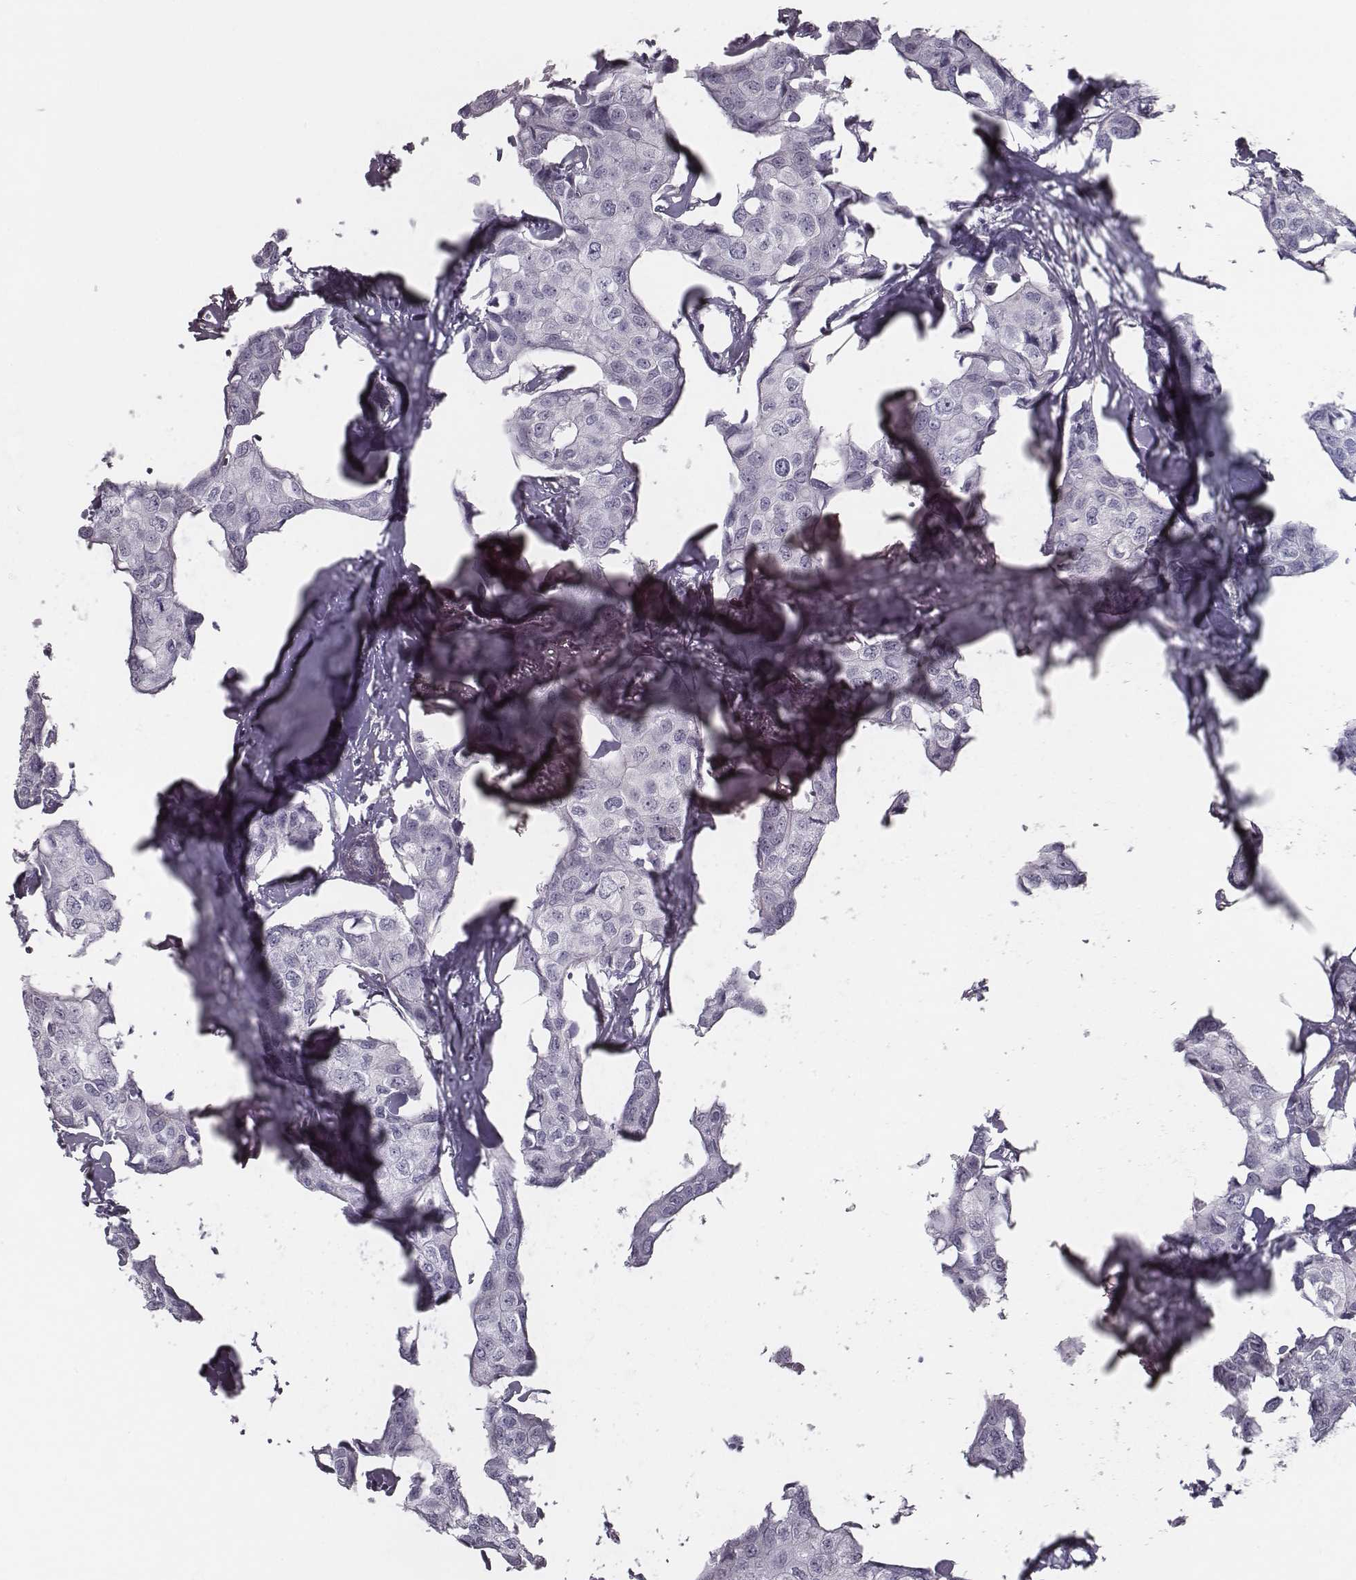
{"staining": {"intensity": "negative", "quantity": "none", "location": "none"}, "tissue": "breast cancer", "cell_type": "Tumor cells", "image_type": "cancer", "snomed": [{"axis": "morphology", "description": "Duct carcinoma"}, {"axis": "topography", "description": "Breast"}], "caption": "The photomicrograph displays no significant positivity in tumor cells of breast cancer.", "gene": "SEPTIN14", "patient": {"sex": "female", "age": 80}}